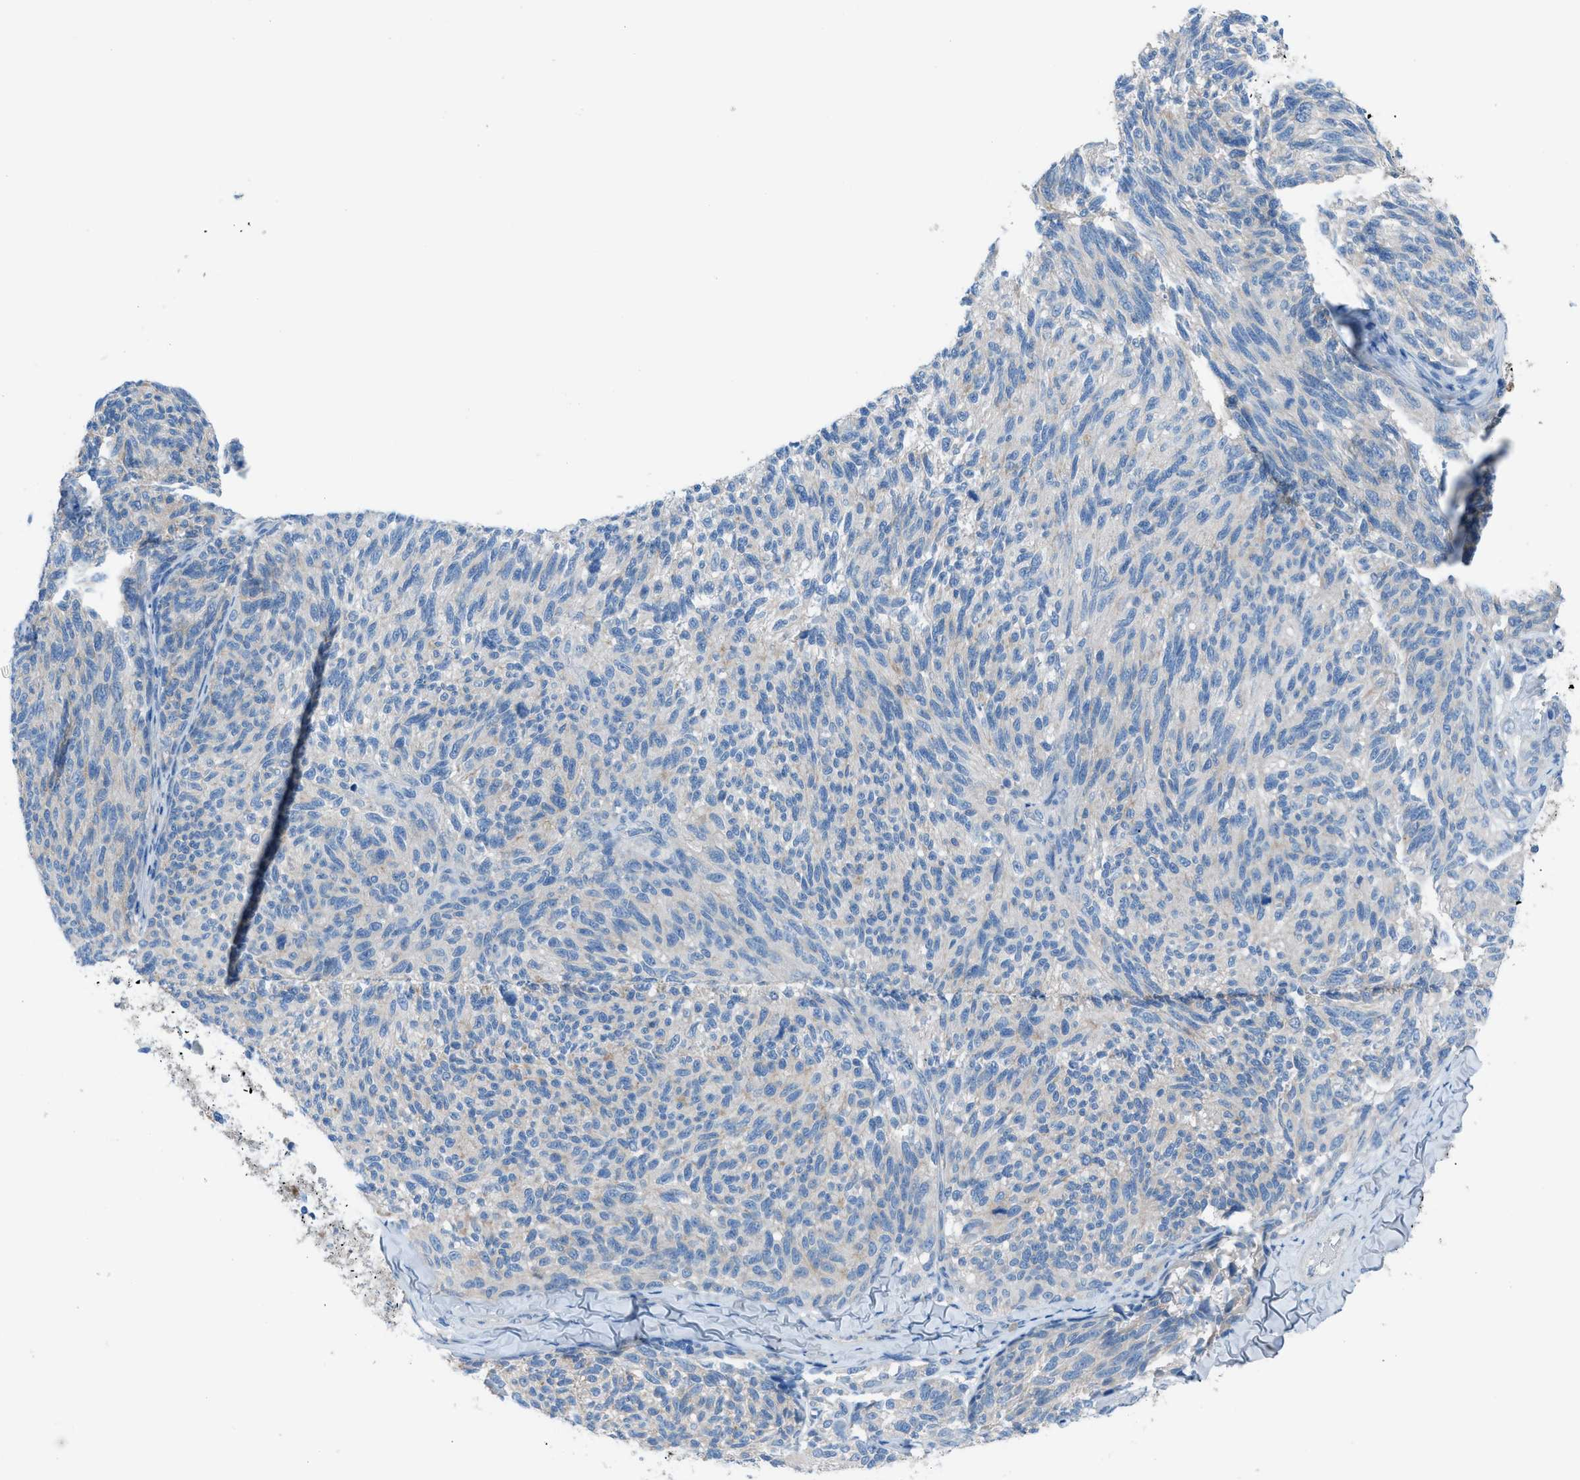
{"staining": {"intensity": "weak", "quantity": "<25%", "location": "cytoplasmic/membranous"}, "tissue": "melanoma", "cell_type": "Tumor cells", "image_type": "cancer", "snomed": [{"axis": "morphology", "description": "Malignant melanoma, NOS"}, {"axis": "topography", "description": "Skin"}], "caption": "This is an IHC image of human malignant melanoma. There is no positivity in tumor cells.", "gene": "C5AR2", "patient": {"sex": "female", "age": 73}}